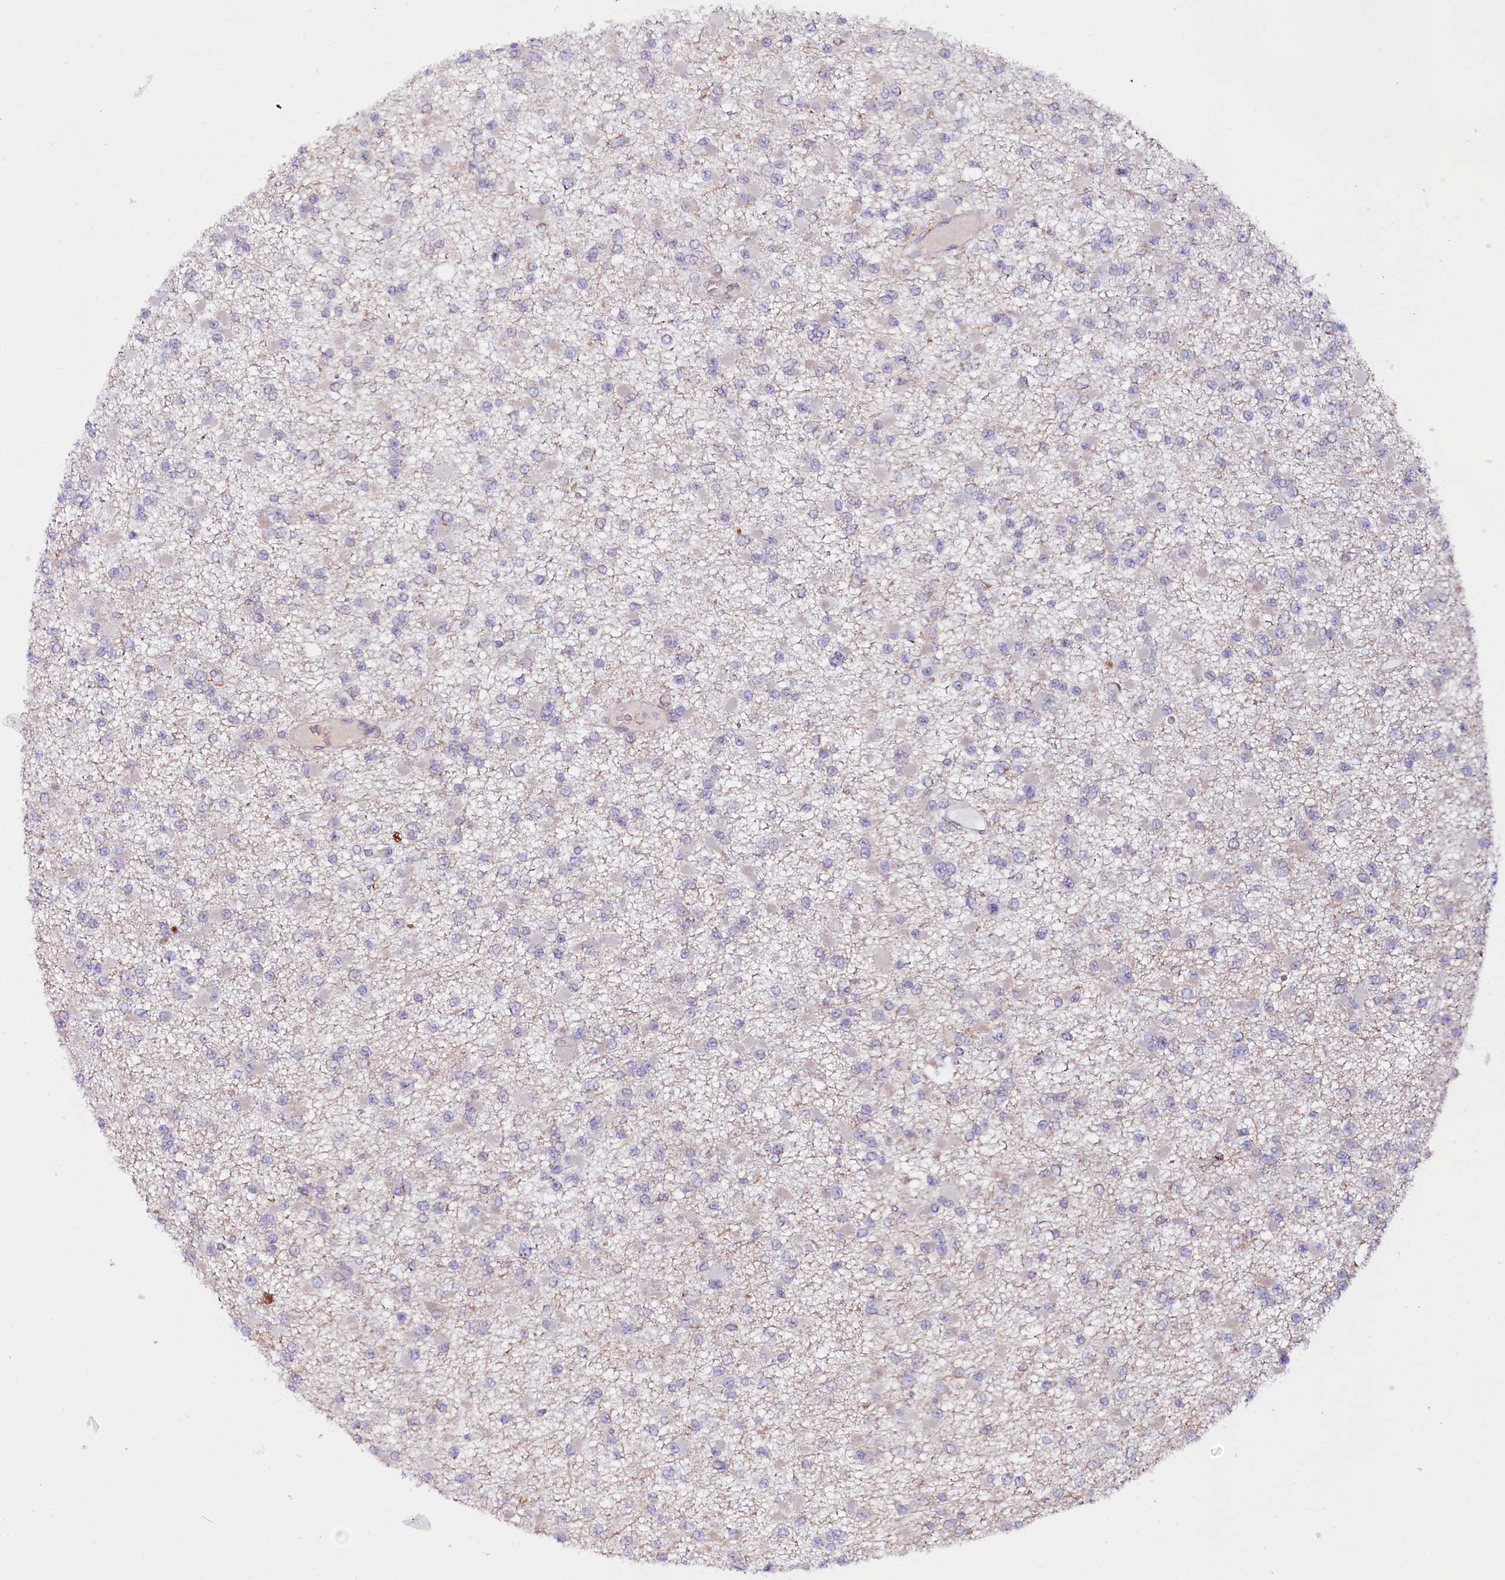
{"staining": {"intensity": "negative", "quantity": "none", "location": "none"}, "tissue": "glioma", "cell_type": "Tumor cells", "image_type": "cancer", "snomed": [{"axis": "morphology", "description": "Glioma, malignant, Low grade"}, {"axis": "topography", "description": "Brain"}], "caption": "Immunohistochemistry (IHC) of malignant glioma (low-grade) reveals no positivity in tumor cells.", "gene": "ZNF226", "patient": {"sex": "female", "age": 22}}